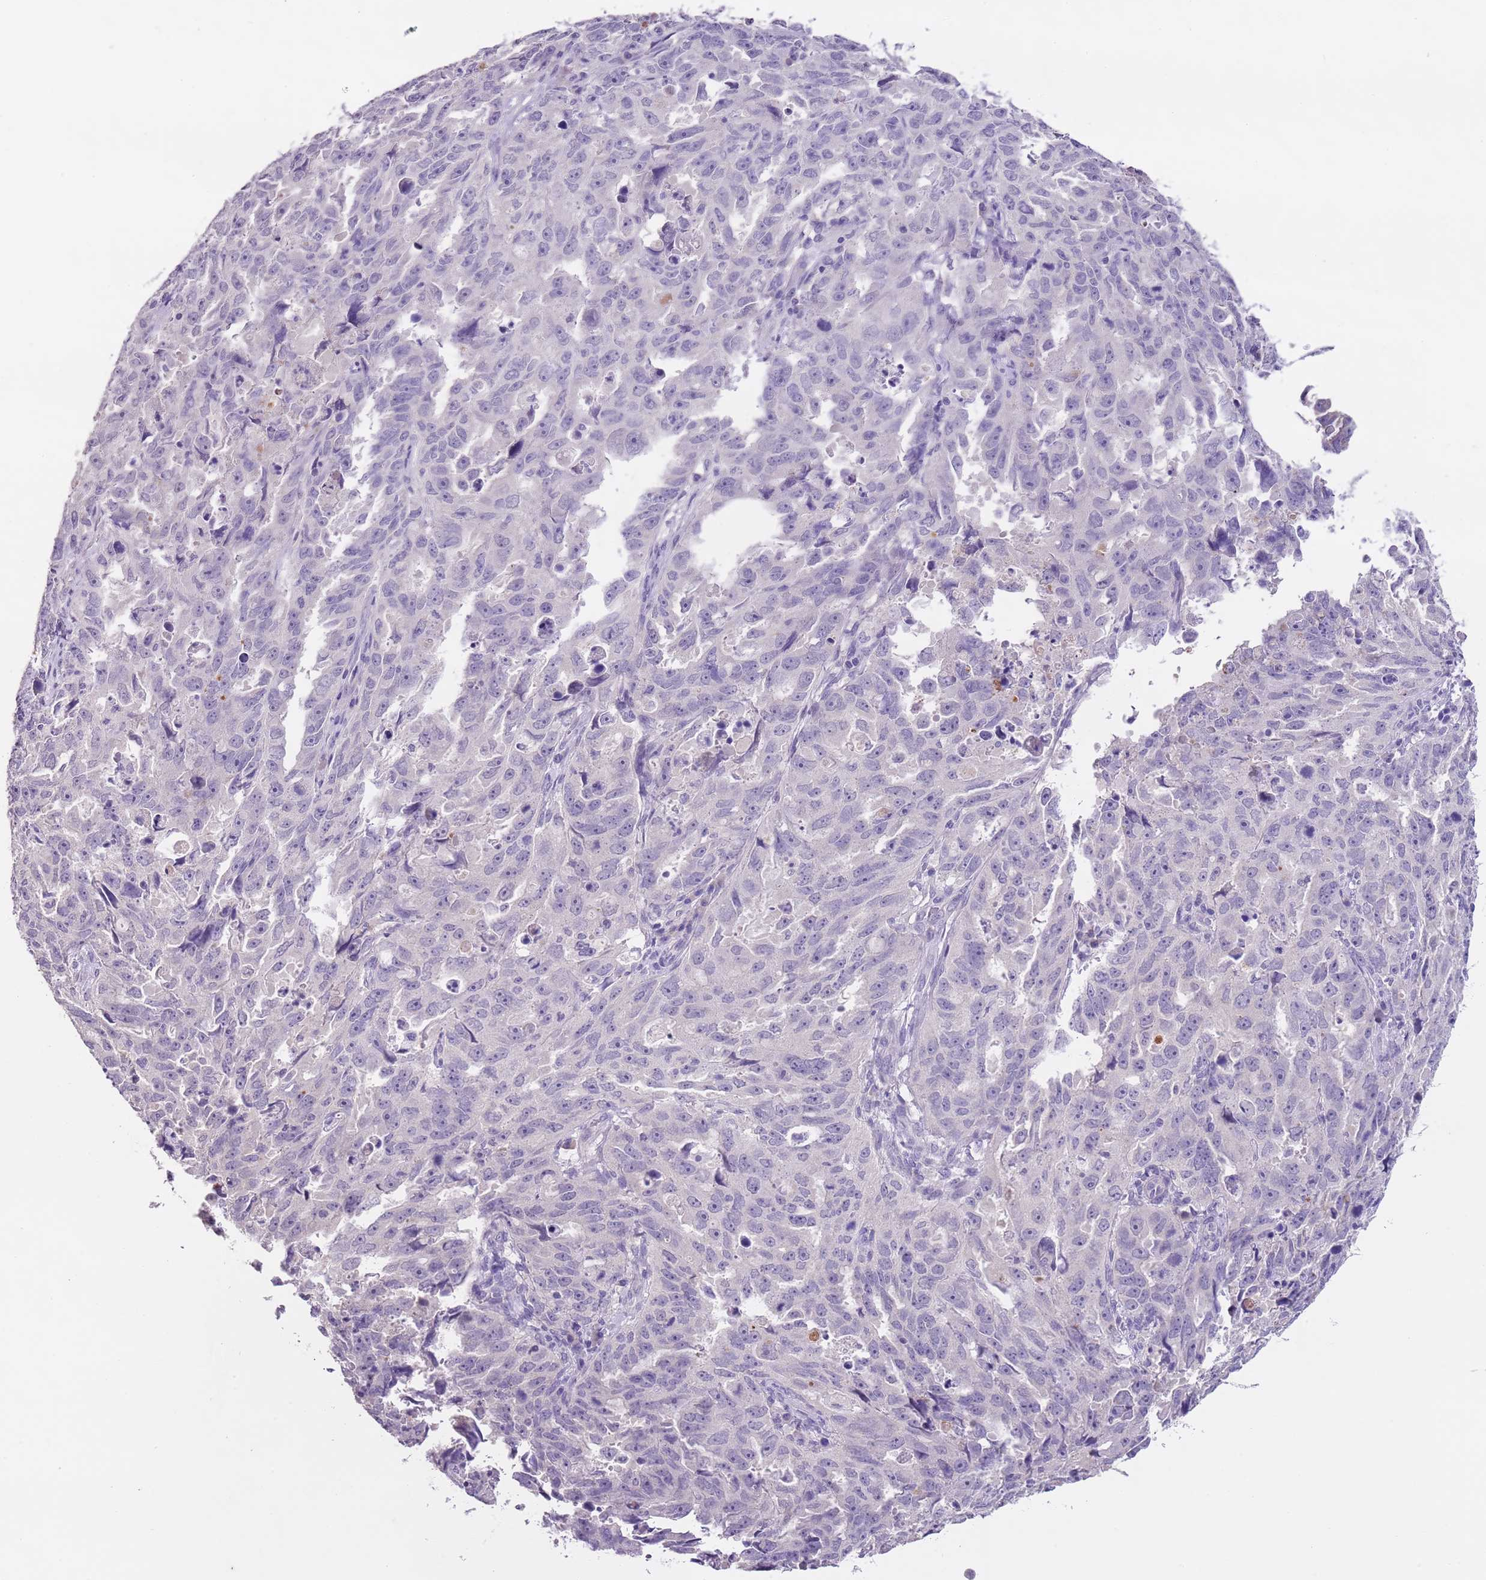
{"staining": {"intensity": "negative", "quantity": "none", "location": "none"}, "tissue": "endometrial cancer", "cell_type": "Tumor cells", "image_type": "cancer", "snomed": [{"axis": "morphology", "description": "Adenocarcinoma, NOS"}, {"axis": "topography", "description": "Endometrium"}], "caption": "Immunohistochemistry (IHC) of human adenocarcinoma (endometrial) displays no positivity in tumor cells. Nuclei are stained in blue.", "gene": "SLC35E3", "patient": {"sex": "female", "age": 65}}